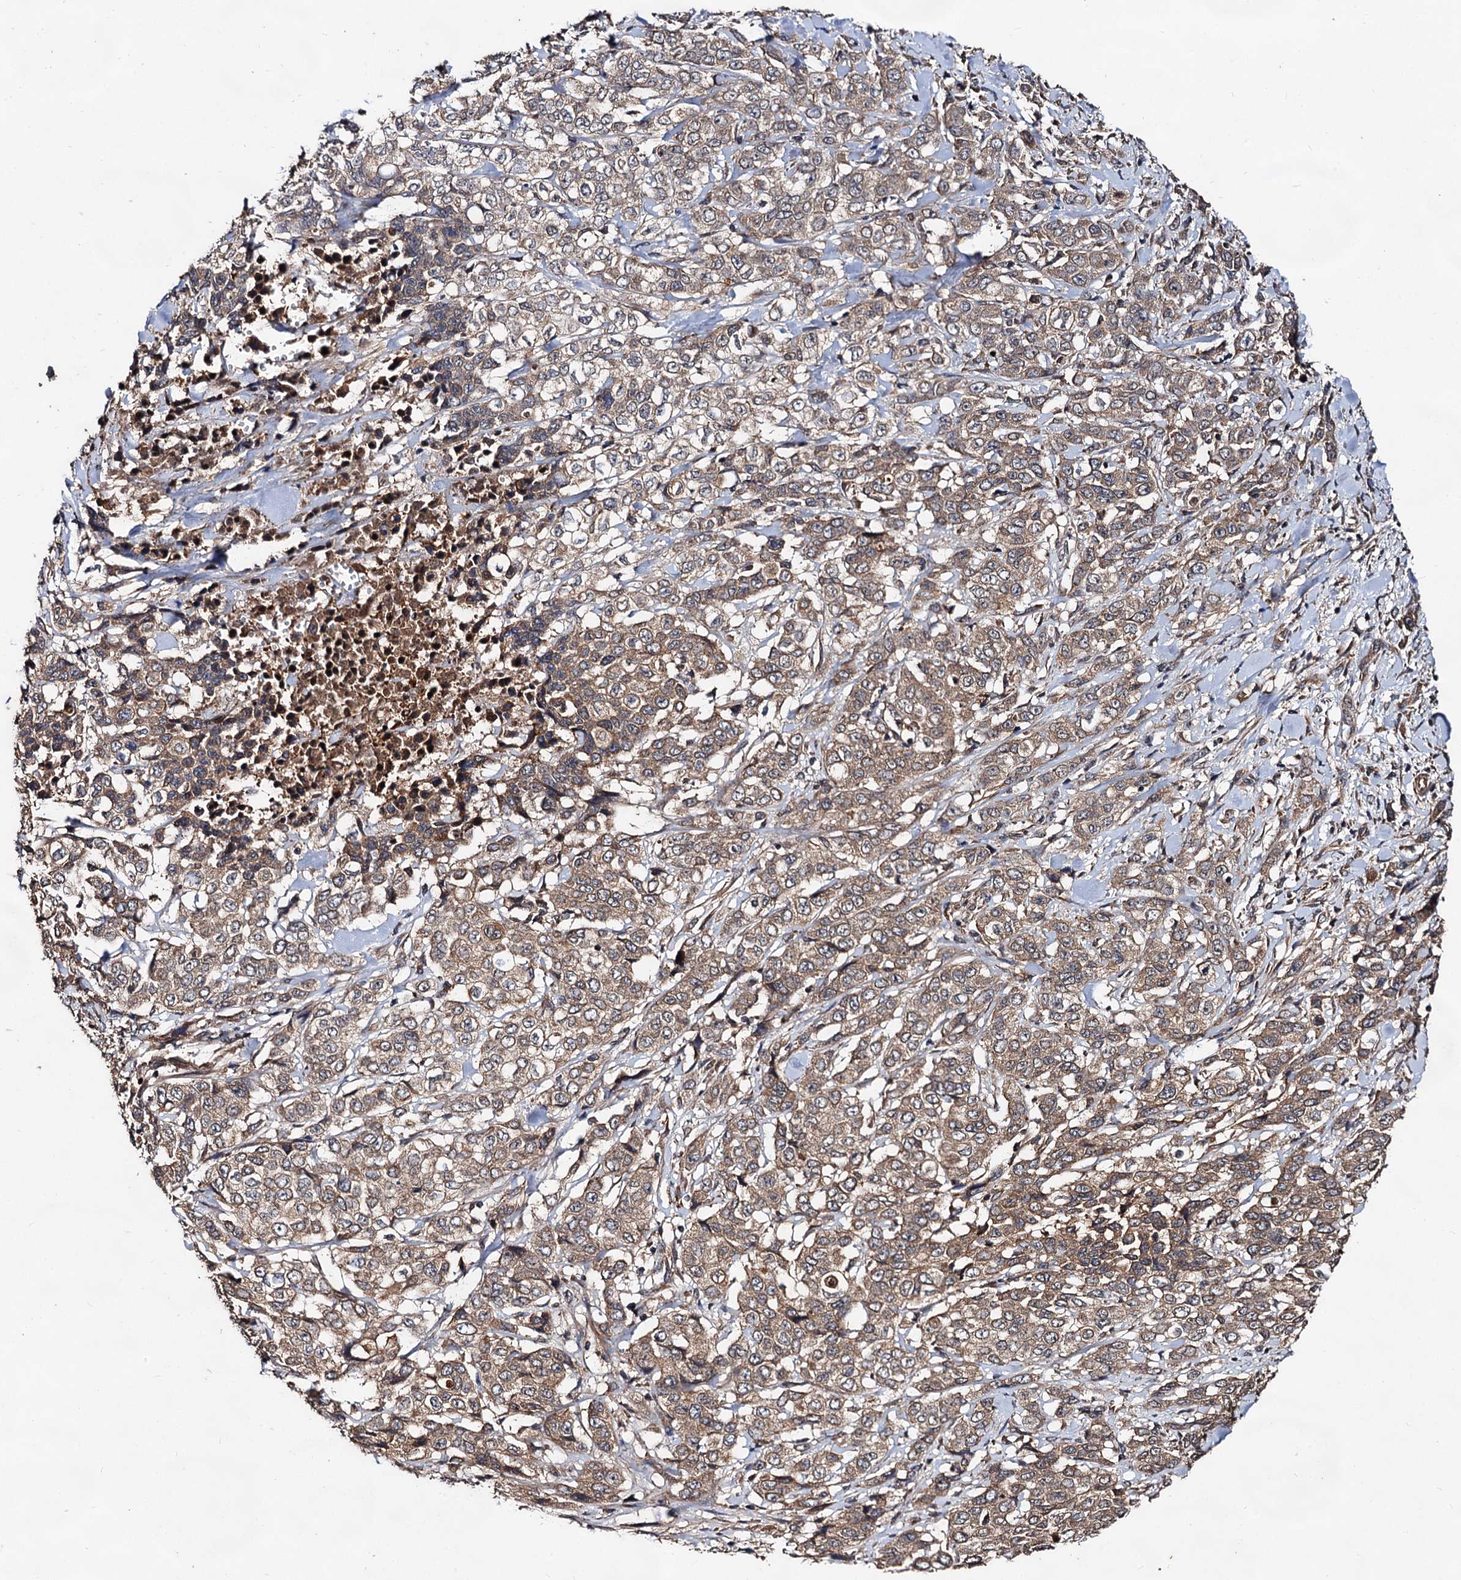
{"staining": {"intensity": "weak", "quantity": ">75%", "location": "cytoplasmic/membranous"}, "tissue": "stomach cancer", "cell_type": "Tumor cells", "image_type": "cancer", "snomed": [{"axis": "morphology", "description": "Adenocarcinoma, NOS"}, {"axis": "topography", "description": "Stomach, upper"}], "caption": "Tumor cells demonstrate weak cytoplasmic/membranous expression in approximately >75% of cells in stomach cancer.", "gene": "TEX9", "patient": {"sex": "male", "age": 62}}